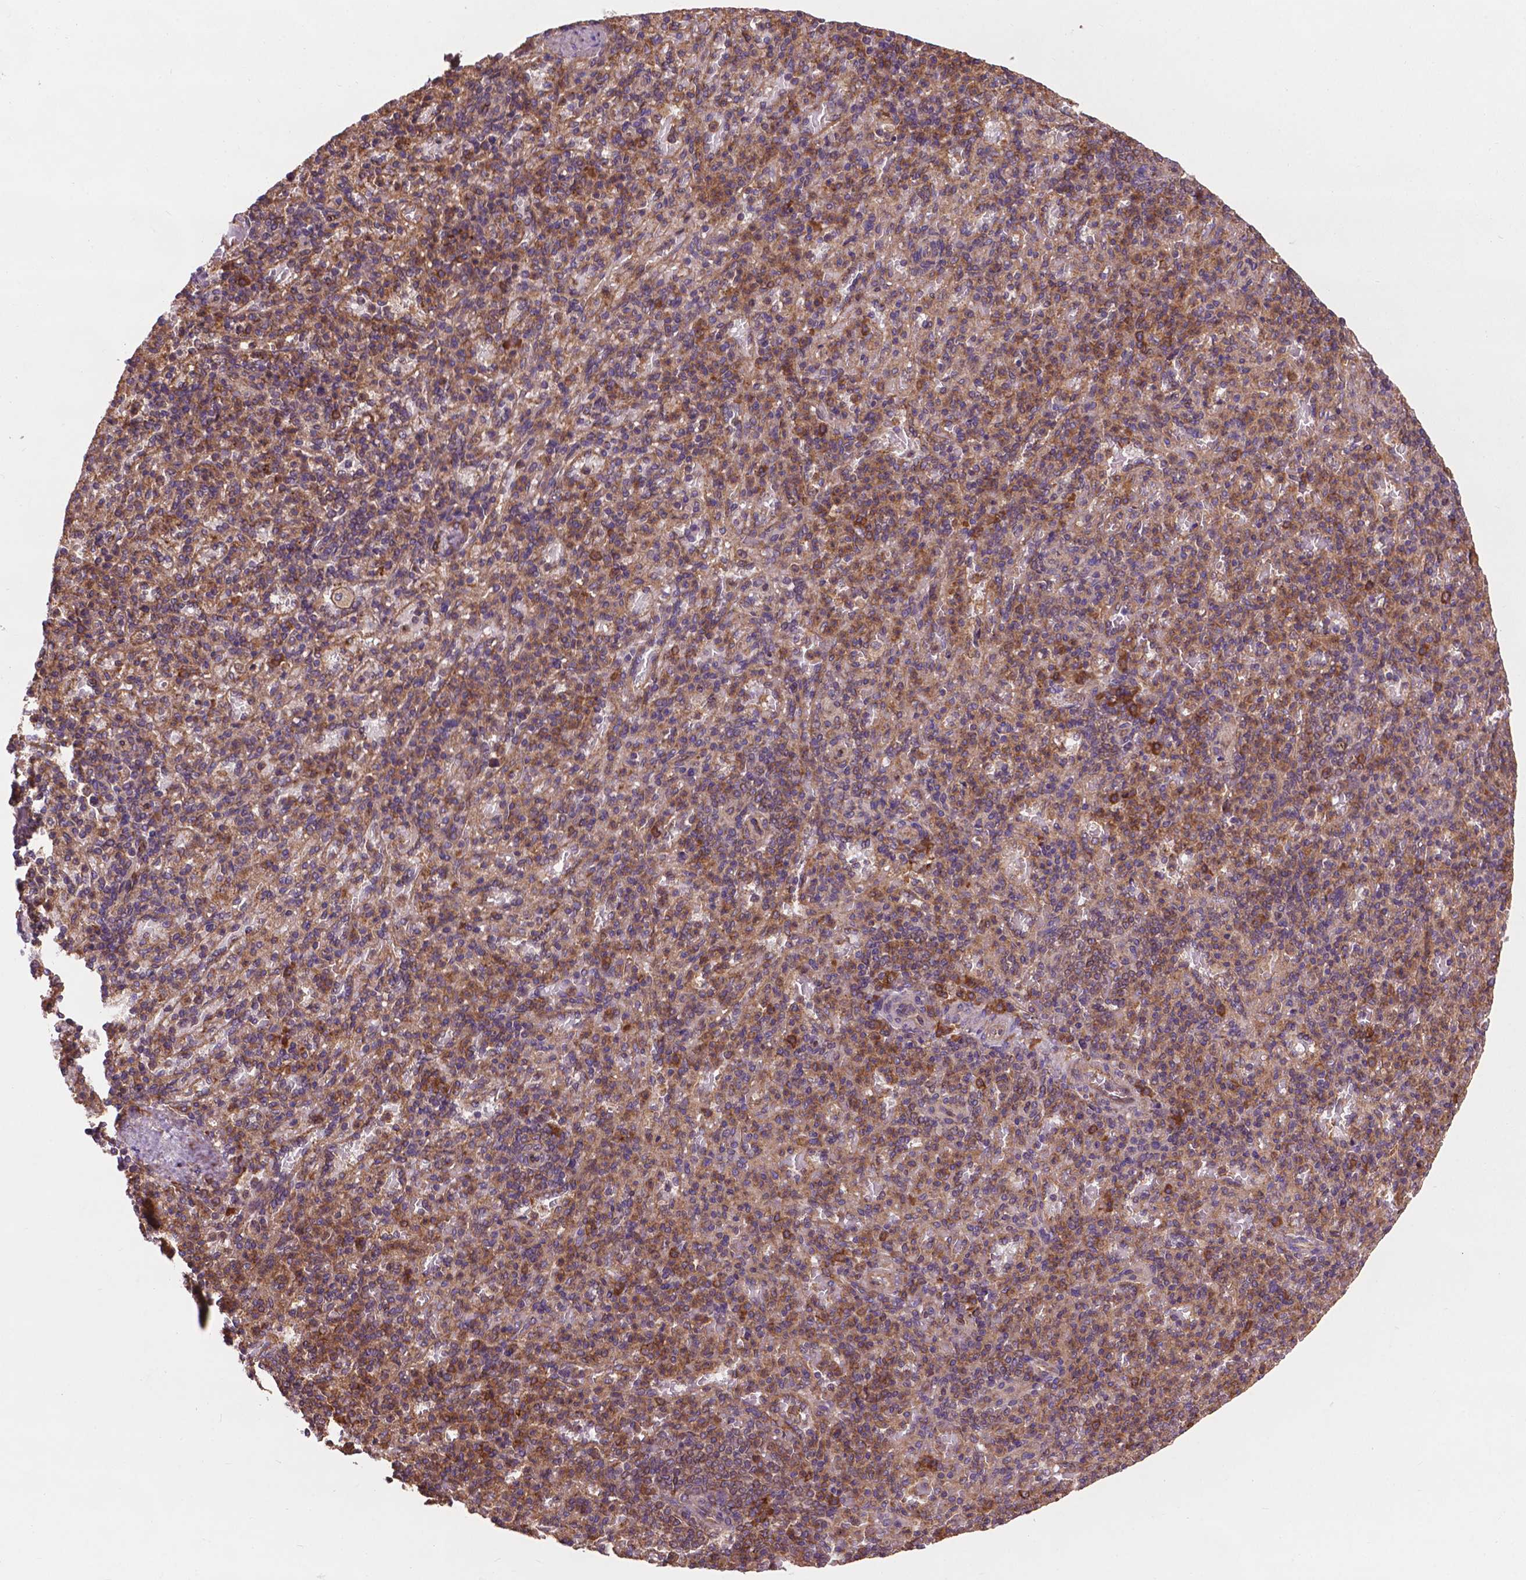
{"staining": {"intensity": "moderate", "quantity": ">75%", "location": "cytoplasmic/membranous"}, "tissue": "spleen", "cell_type": "Cells in red pulp", "image_type": "normal", "snomed": [{"axis": "morphology", "description": "Normal tissue, NOS"}, {"axis": "topography", "description": "Spleen"}], "caption": "Immunohistochemical staining of unremarkable spleen shows moderate cytoplasmic/membranous protein staining in approximately >75% of cells in red pulp. (Brightfield microscopy of DAB IHC at high magnification).", "gene": "CCDC71L", "patient": {"sex": "female", "age": 74}}